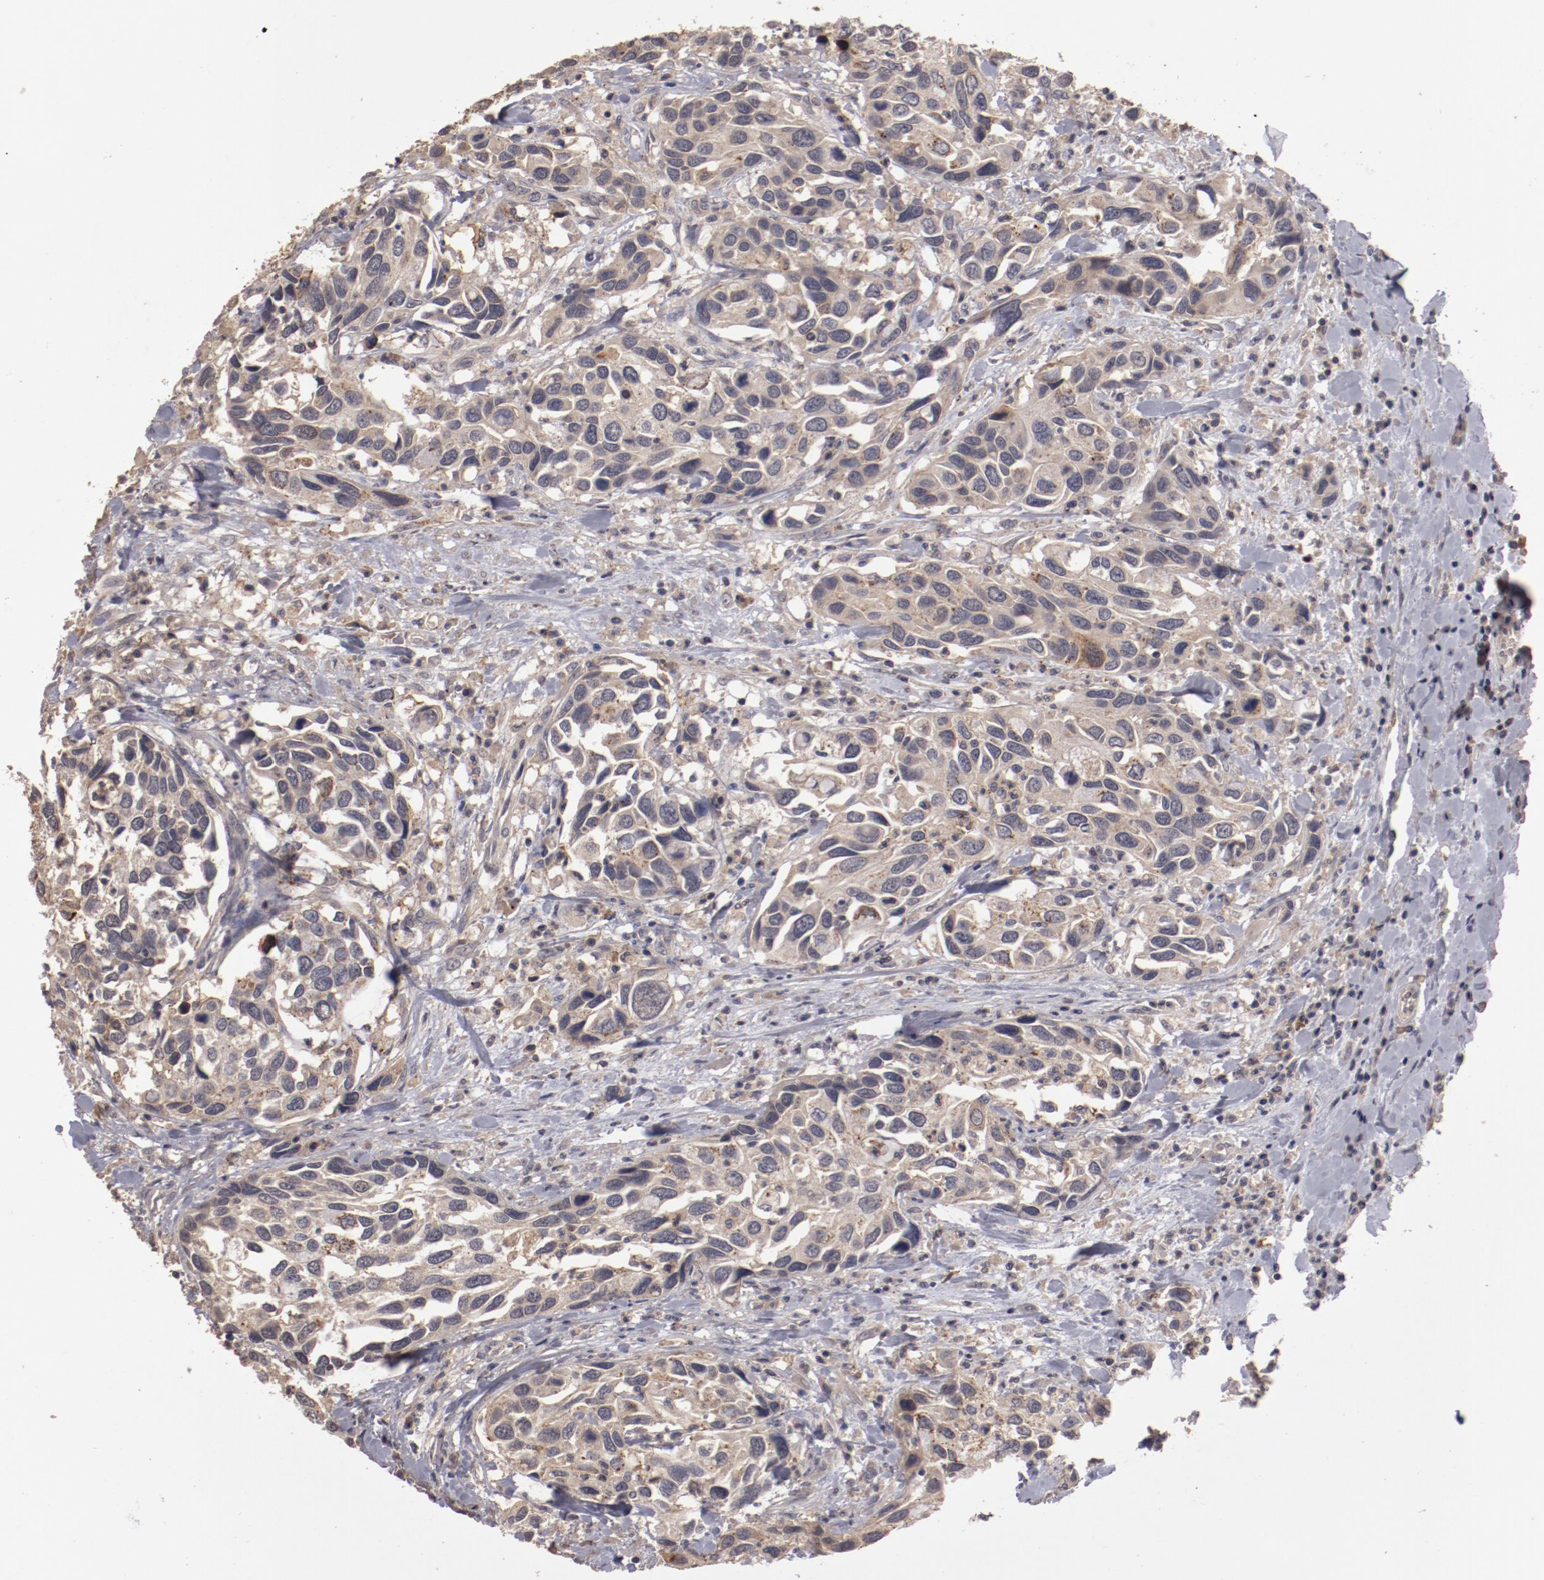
{"staining": {"intensity": "moderate", "quantity": ">75%", "location": "cytoplasmic/membranous"}, "tissue": "urothelial cancer", "cell_type": "Tumor cells", "image_type": "cancer", "snomed": [{"axis": "morphology", "description": "Urothelial carcinoma, High grade"}, {"axis": "topography", "description": "Urinary bladder"}], "caption": "This is an image of immunohistochemistry (IHC) staining of urothelial cancer, which shows moderate expression in the cytoplasmic/membranous of tumor cells.", "gene": "LRRC75B", "patient": {"sex": "male", "age": 66}}